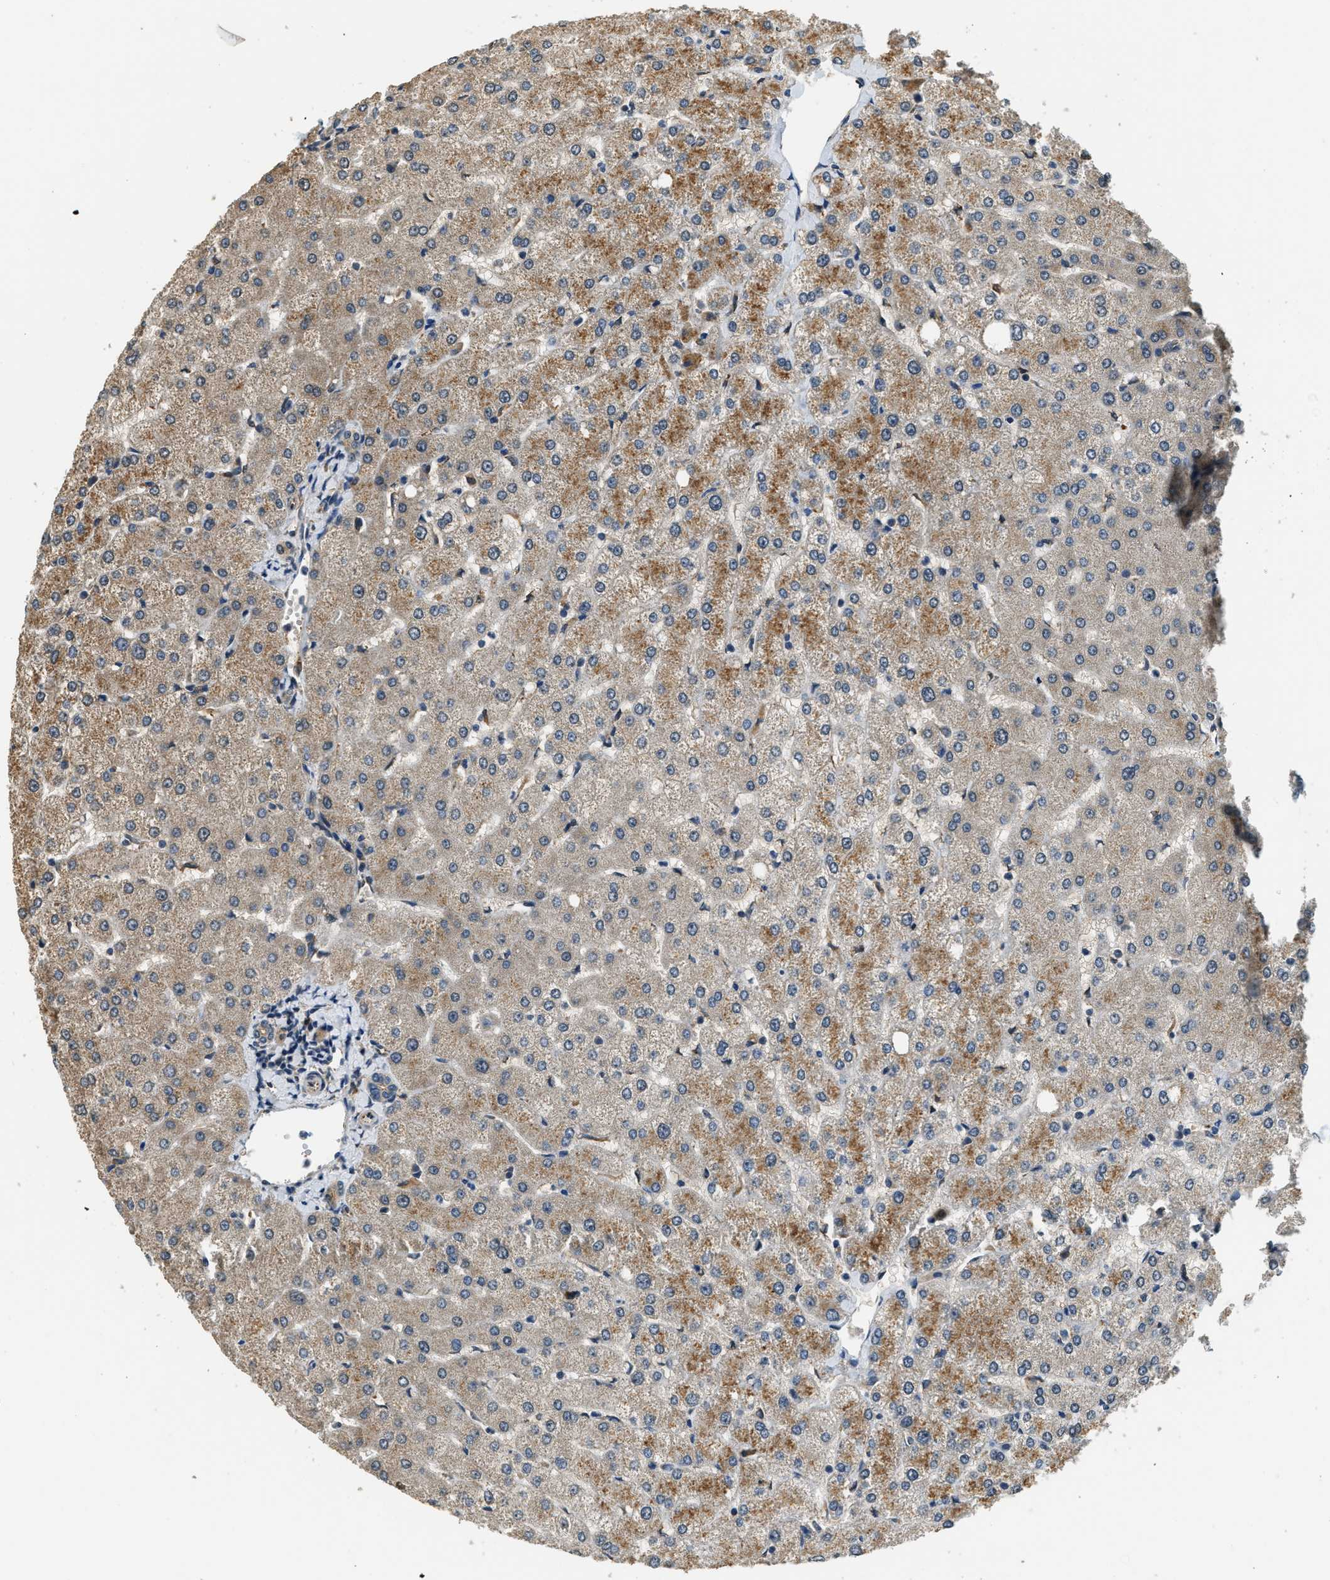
{"staining": {"intensity": "weak", "quantity": "25%-75%", "location": "cytoplasmic/membranous"}, "tissue": "liver", "cell_type": "Cholangiocytes", "image_type": "normal", "snomed": [{"axis": "morphology", "description": "Normal tissue, NOS"}, {"axis": "topography", "description": "Liver"}], "caption": "This photomicrograph displays IHC staining of benign human liver, with low weak cytoplasmic/membranous positivity in approximately 25%-75% of cholangiocytes.", "gene": "ALOX12", "patient": {"sex": "female", "age": 54}}